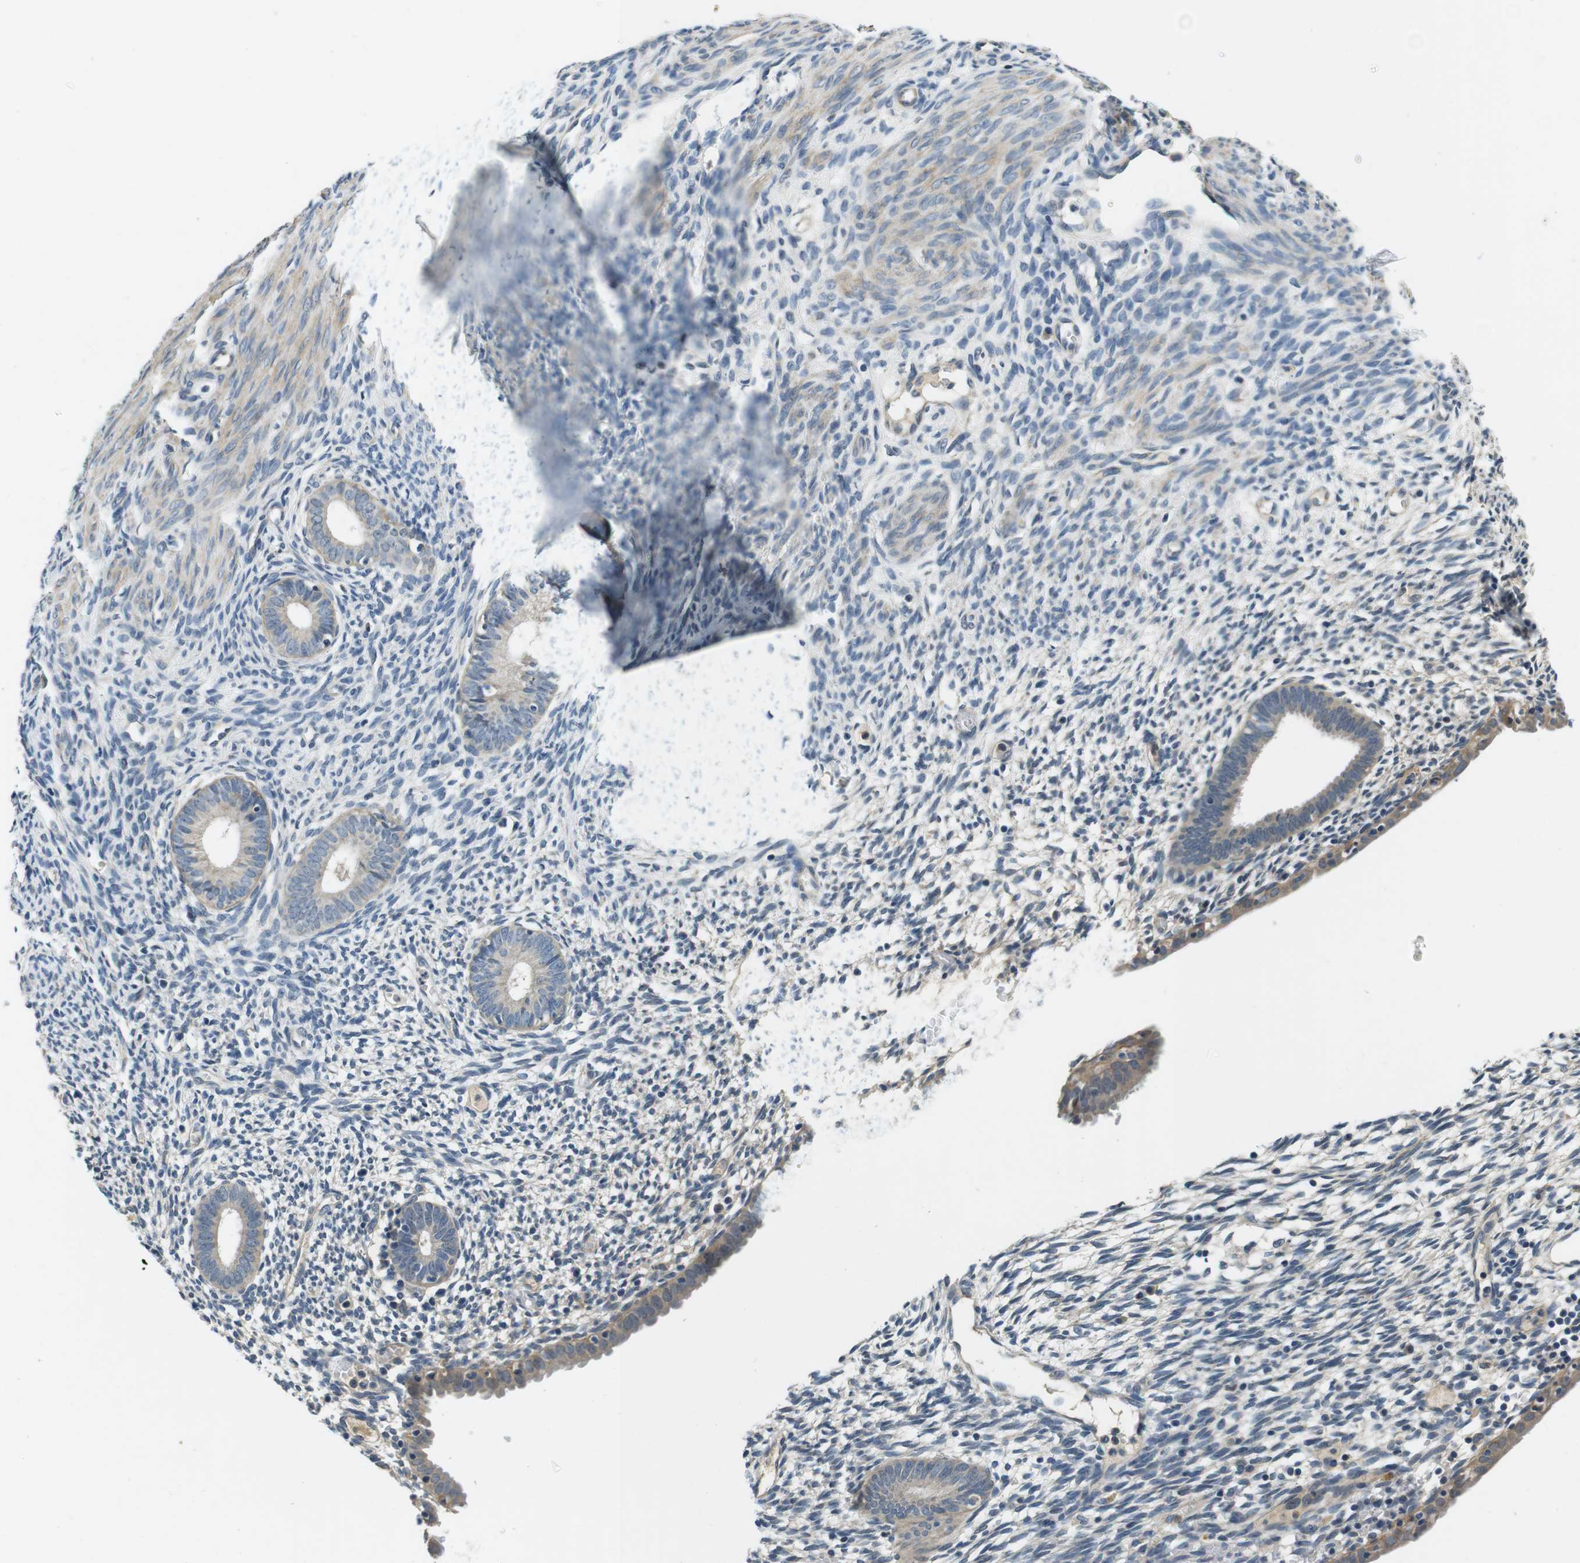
{"staining": {"intensity": "negative", "quantity": "none", "location": "none"}, "tissue": "endometrium", "cell_type": "Cells in endometrial stroma", "image_type": "normal", "snomed": [{"axis": "morphology", "description": "Normal tissue, NOS"}, {"axis": "morphology", "description": "Atrophy, NOS"}, {"axis": "topography", "description": "Uterus"}, {"axis": "topography", "description": "Endometrium"}], "caption": "This is an immunohistochemistry (IHC) histopathology image of normal endometrium. There is no expression in cells in endometrial stroma.", "gene": "DTNA", "patient": {"sex": "female", "age": 68}}